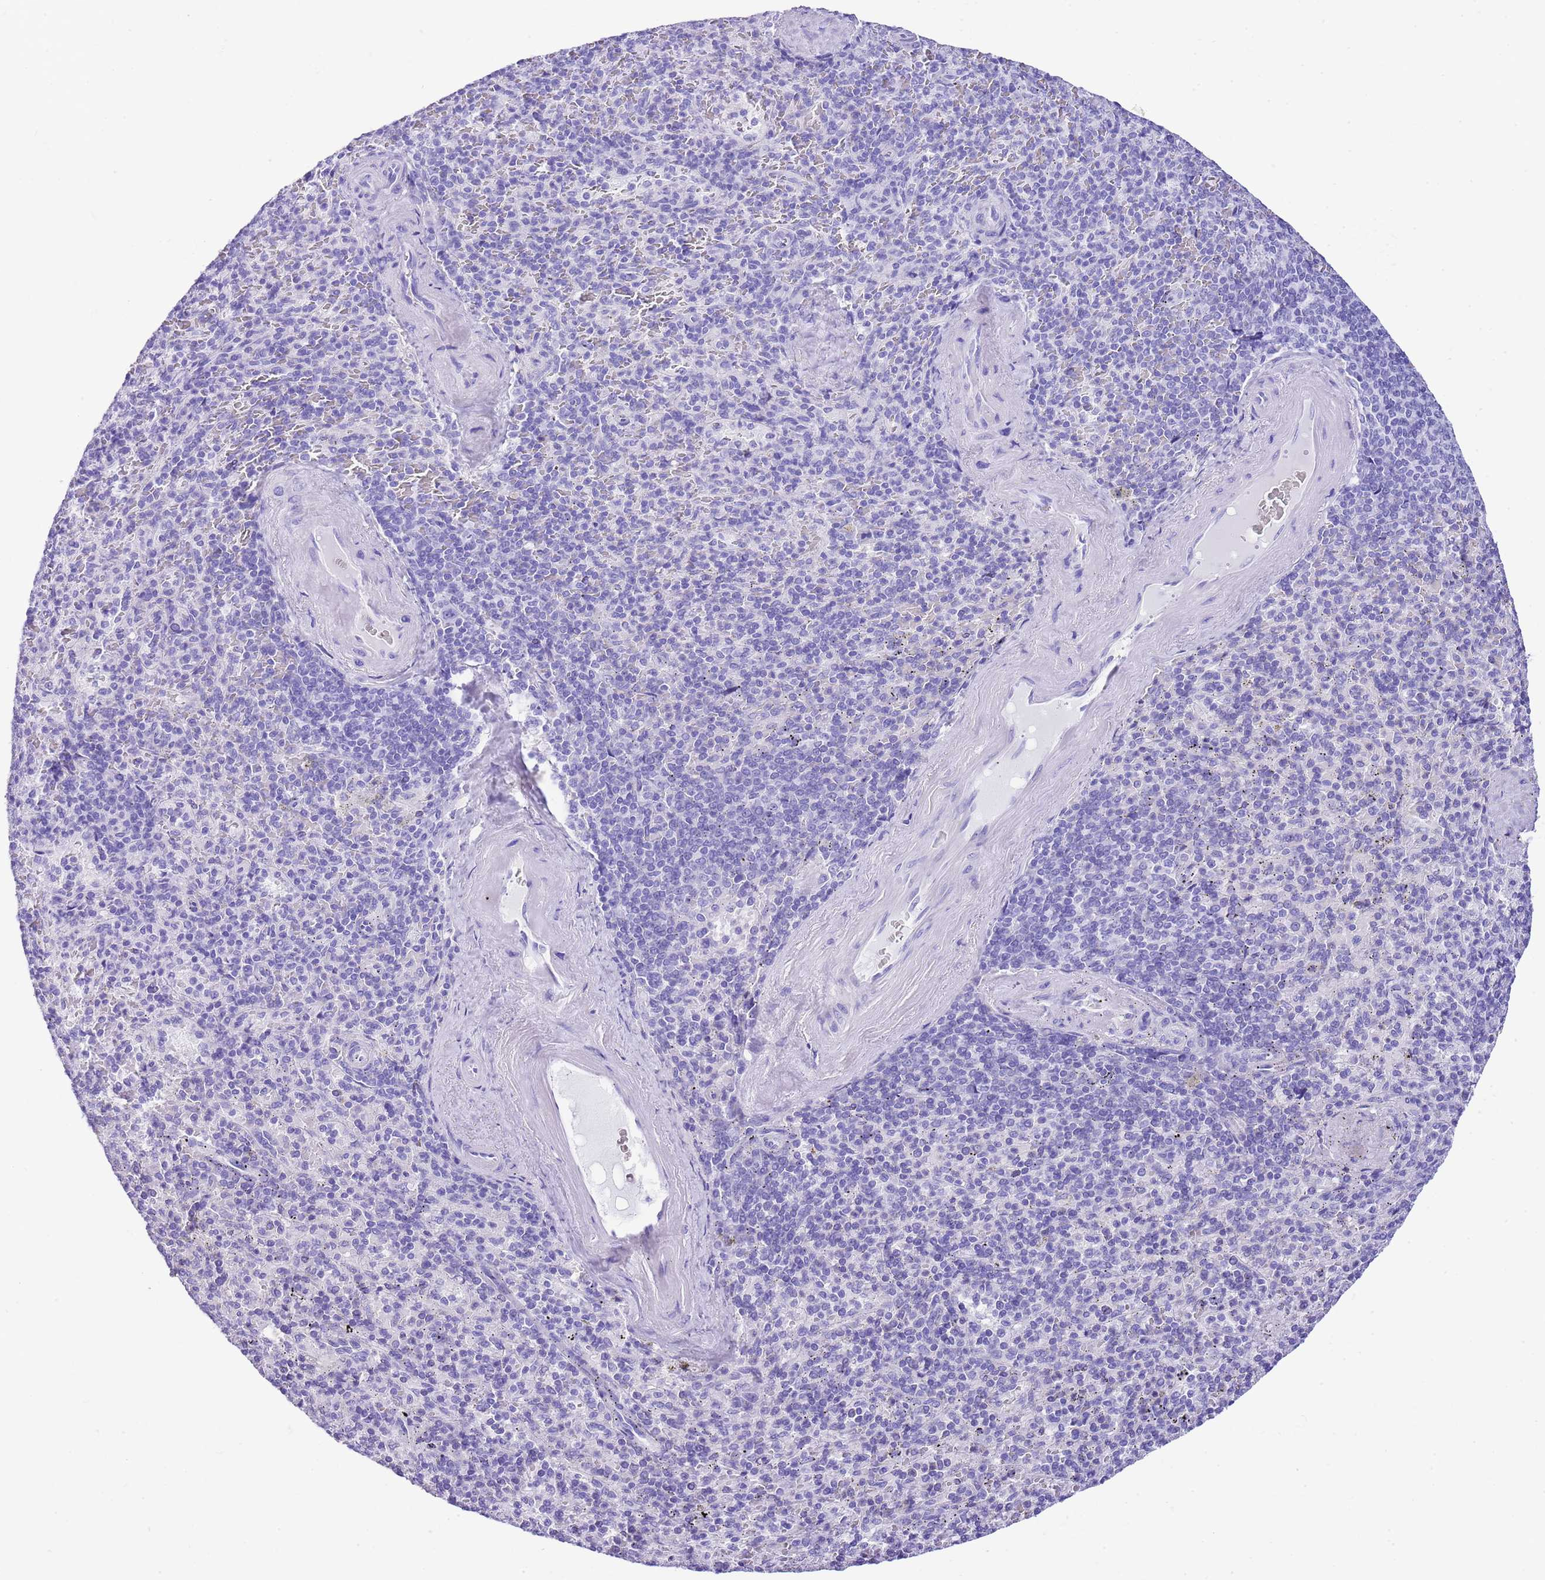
{"staining": {"intensity": "negative", "quantity": "none", "location": "none"}, "tissue": "spleen", "cell_type": "Cells in red pulp", "image_type": "normal", "snomed": [{"axis": "morphology", "description": "Normal tissue, NOS"}, {"axis": "topography", "description": "Spleen"}], "caption": "Cells in red pulp show no significant staining in normal spleen. The staining was performed using DAB to visualize the protein expression in brown, while the nuclei were stained in blue with hematoxylin (Magnification: 20x).", "gene": "KCNC1", "patient": {"sex": "male", "age": 82}}